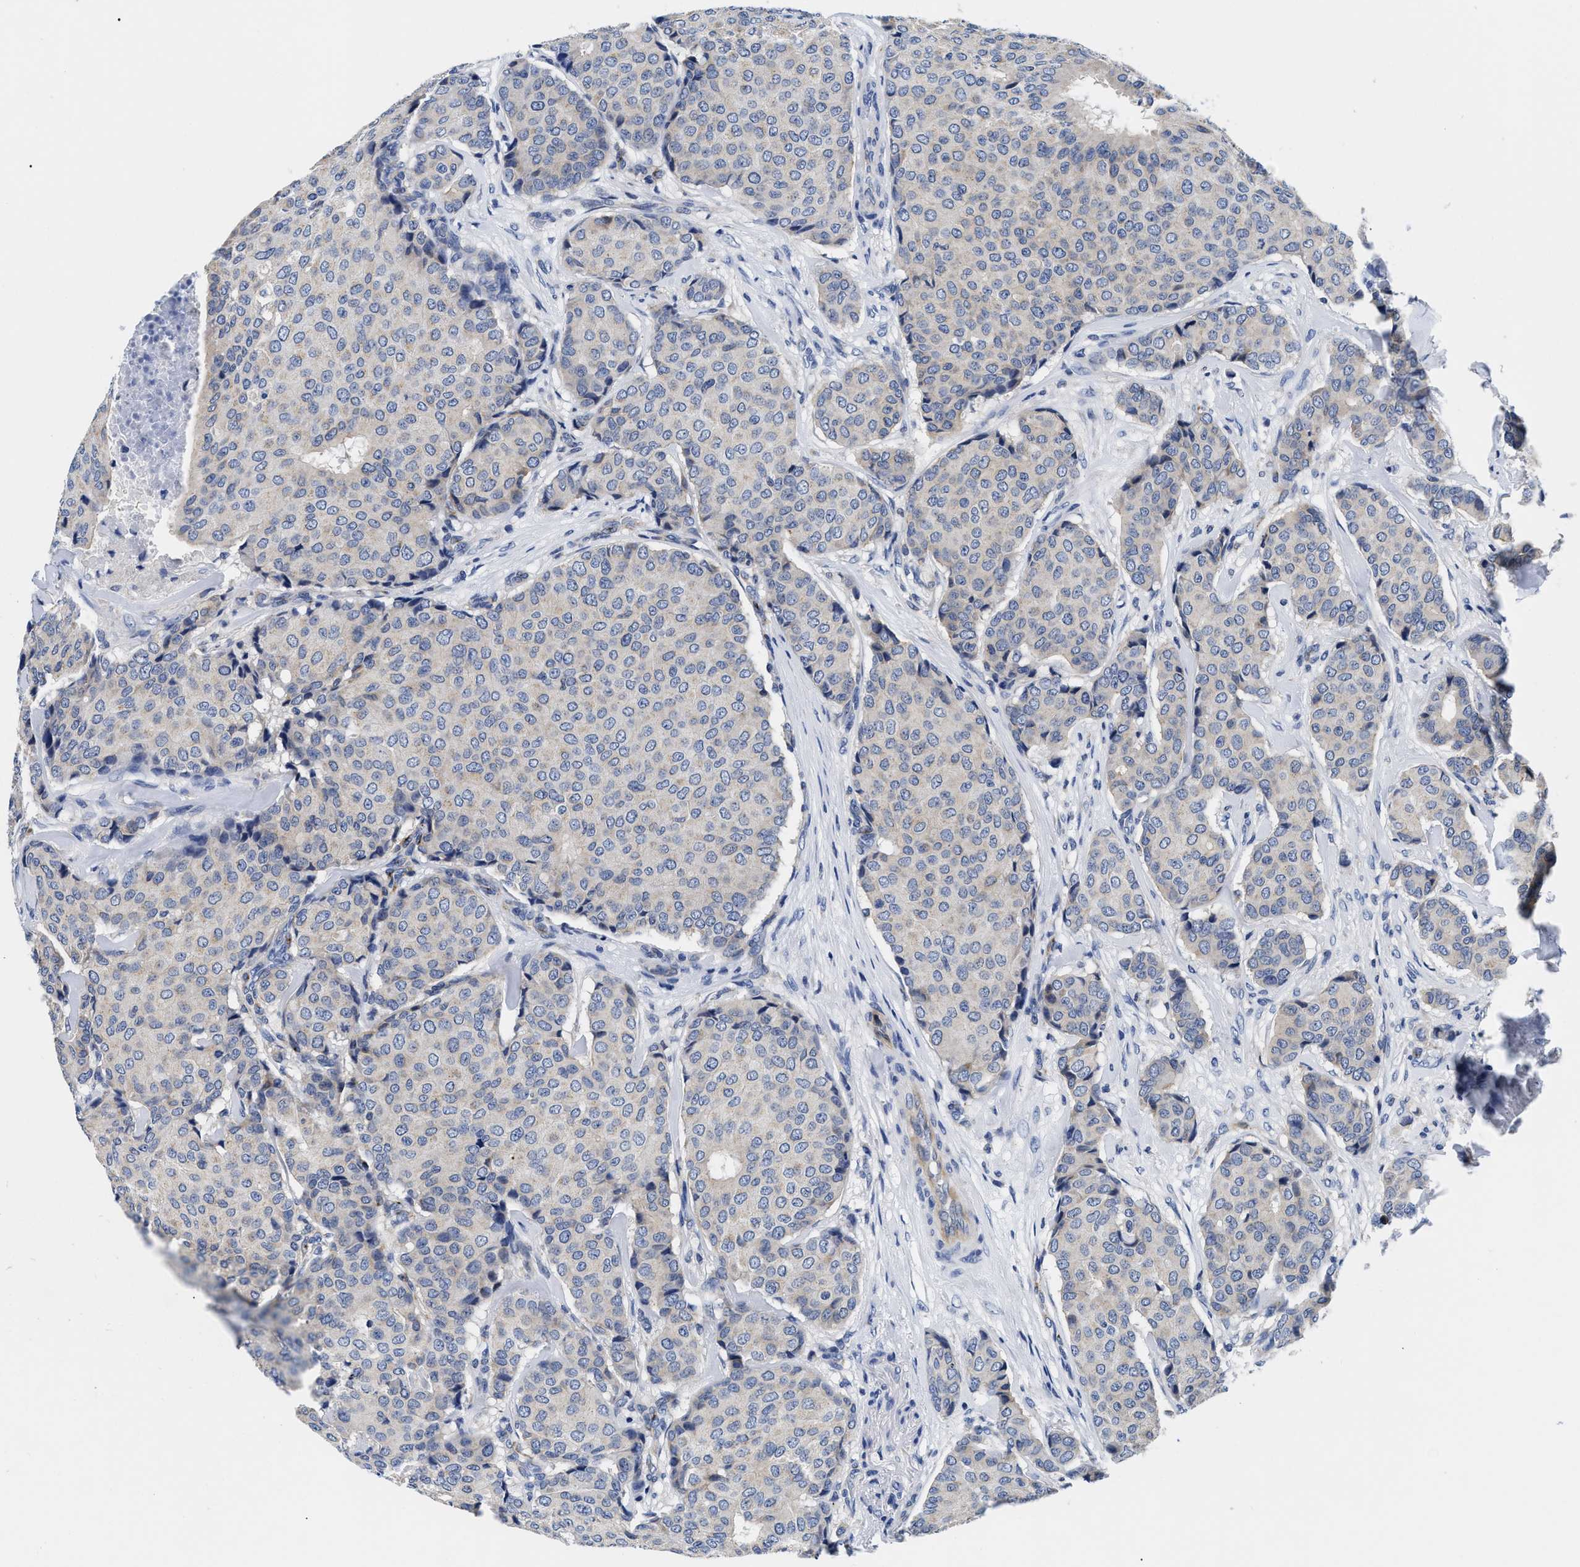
{"staining": {"intensity": "negative", "quantity": "none", "location": "none"}, "tissue": "breast cancer", "cell_type": "Tumor cells", "image_type": "cancer", "snomed": [{"axis": "morphology", "description": "Duct carcinoma"}, {"axis": "topography", "description": "Breast"}], "caption": "This is an immunohistochemistry (IHC) micrograph of breast cancer. There is no staining in tumor cells.", "gene": "SLC35F1", "patient": {"sex": "female", "age": 75}}